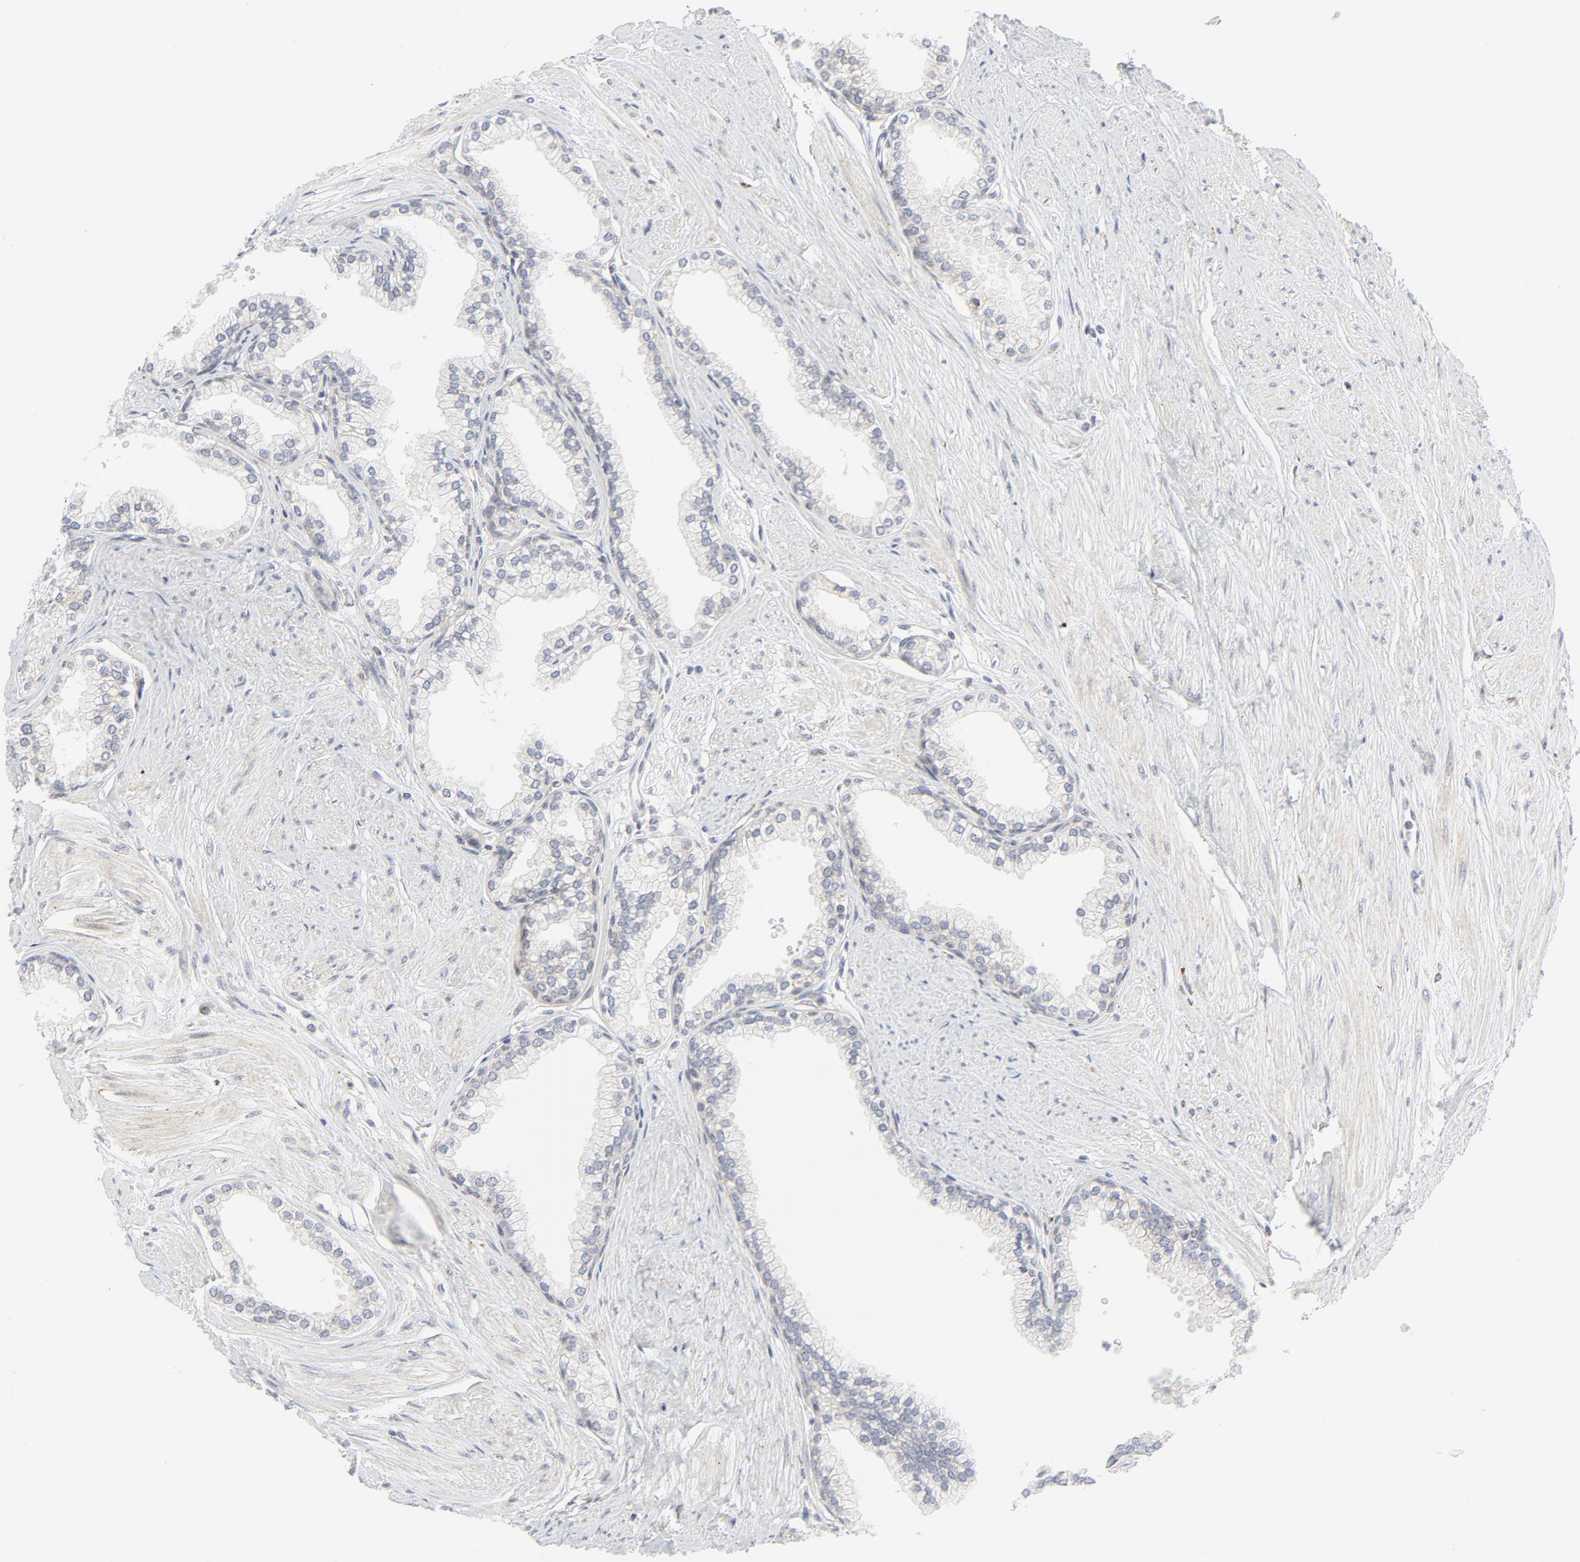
{"staining": {"intensity": "weak", "quantity": ">75%", "location": "cytoplasmic/membranous"}, "tissue": "prostate", "cell_type": "Glandular cells", "image_type": "normal", "snomed": [{"axis": "morphology", "description": "Normal tissue, NOS"}, {"axis": "topography", "description": "Prostate"}], "caption": "High-power microscopy captured an immunohistochemistry micrograph of normal prostate, revealing weak cytoplasmic/membranous staining in approximately >75% of glandular cells.", "gene": "LRP6", "patient": {"sex": "male", "age": 64}}